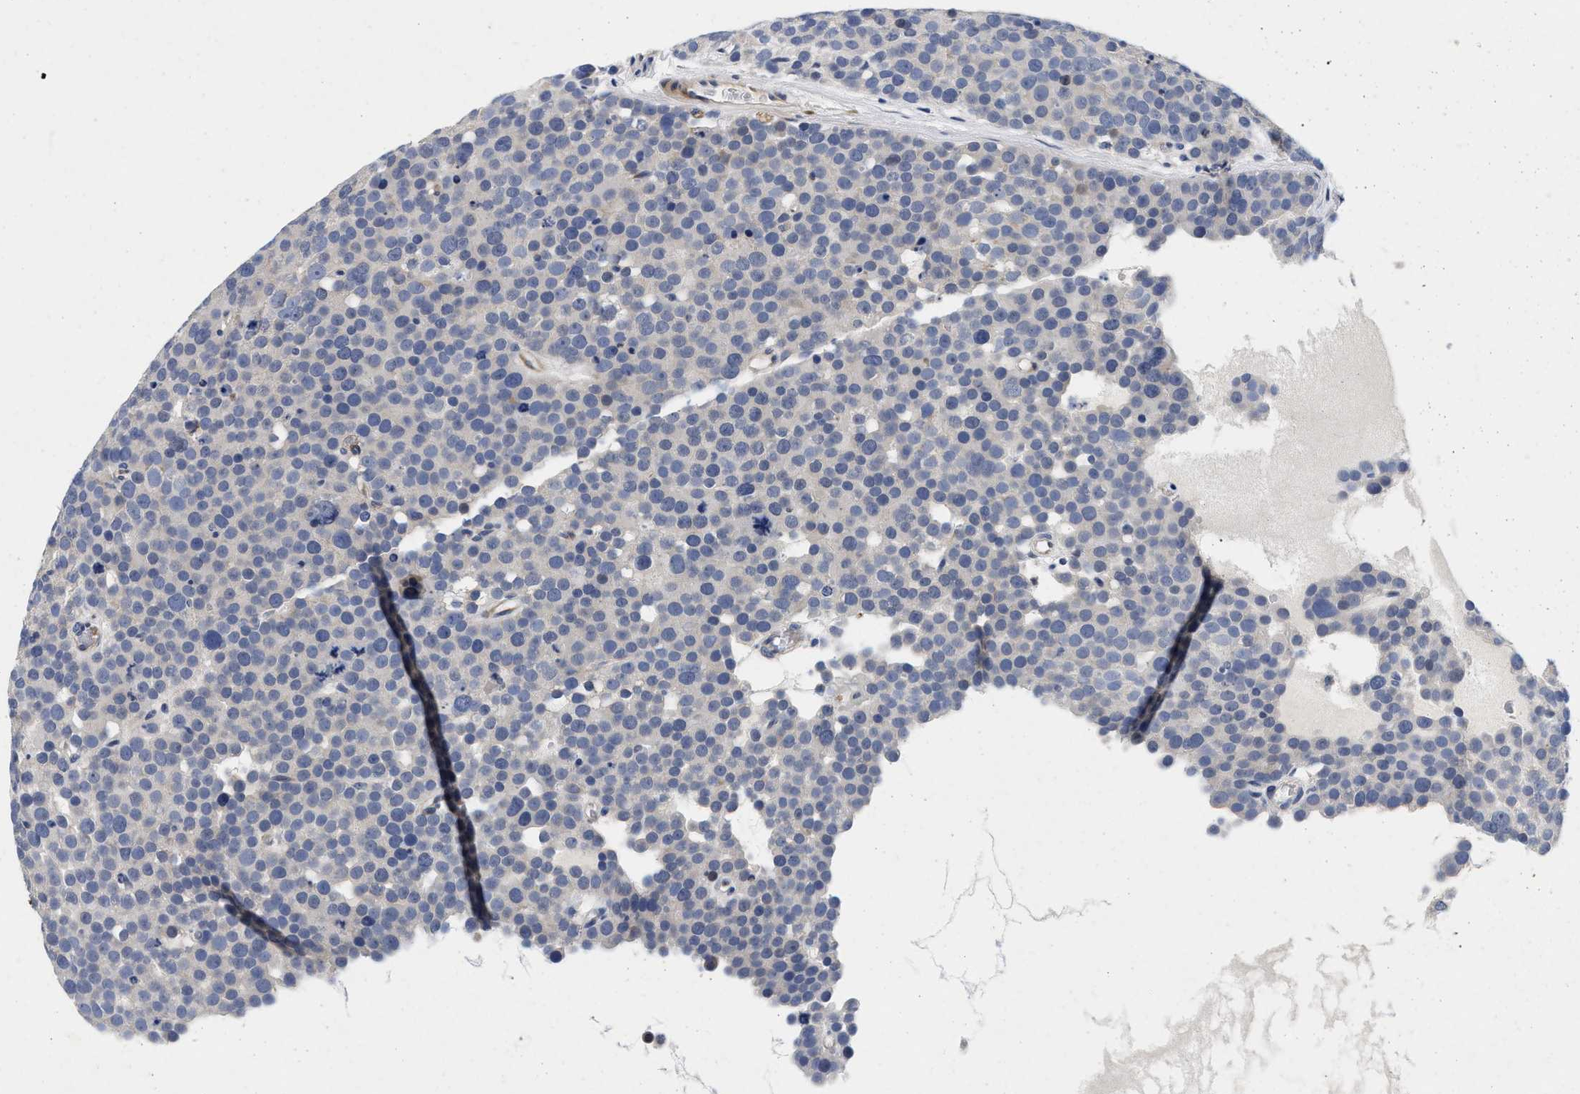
{"staining": {"intensity": "negative", "quantity": "none", "location": "none"}, "tissue": "testis cancer", "cell_type": "Tumor cells", "image_type": "cancer", "snomed": [{"axis": "morphology", "description": "Seminoma, NOS"}, {"axis": "topography", "description": "Testis"}], "caption": "Testis cancer (seminoma) stained for a protein using immunohistochemistry (IHC) displays no positivity tumor cells.", "gene": "LAD1", "patient": {"sex": "male", "age": 71}}